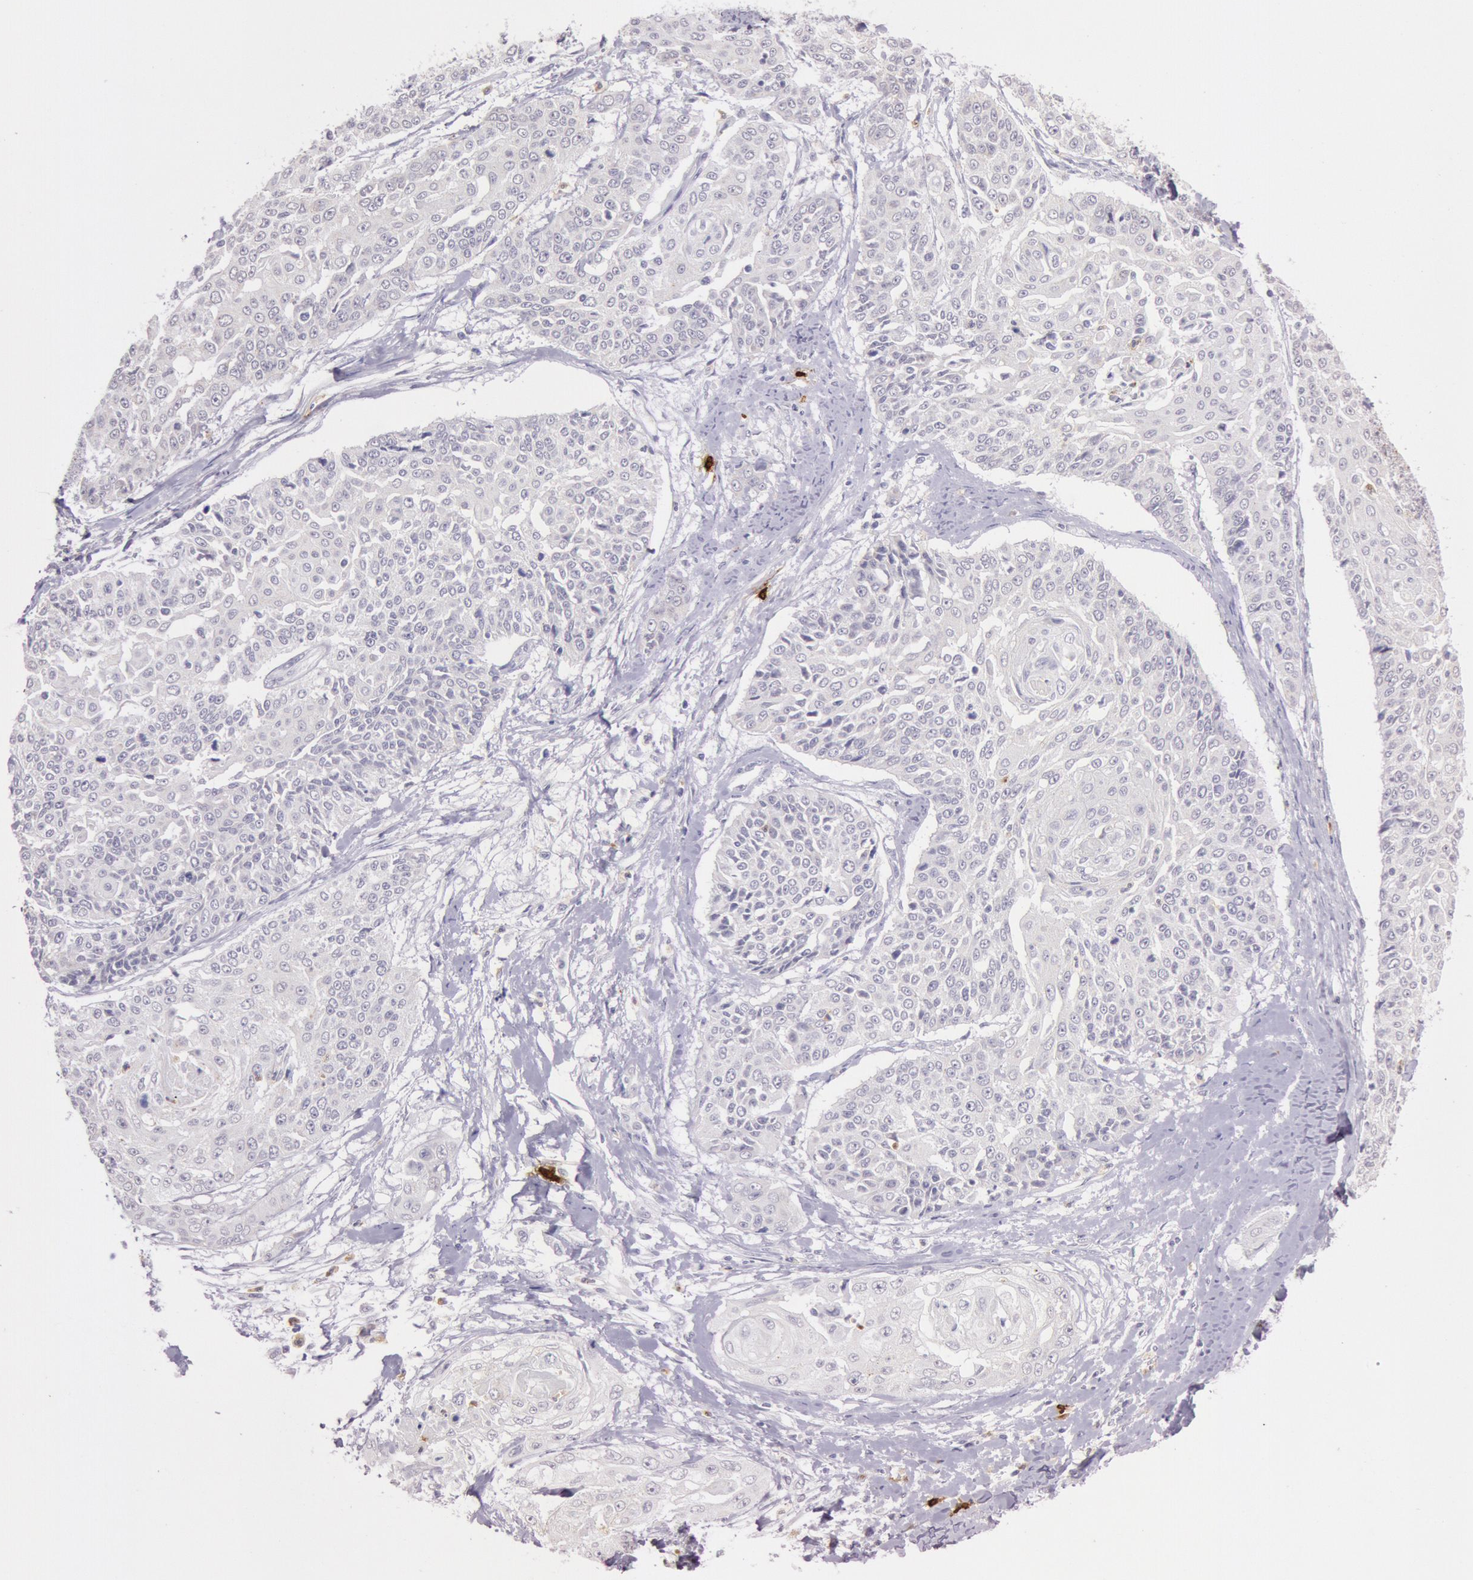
{"staining": {"intensity": "negative", "quantity": "none", "location": "none"}, "tissue": "cervical cancer", "cell_type": "Tumor cells", "image_type": "cancer", "snomed": [{"axis": "morphology", "description": "Squamous cell carcinoma, NOS"}, {"axis": "topography", "description": "Cervix"}], "caption": "High power microscopy photomicrograph of an immunohistochemistry (IHC) micrograph of cervical cancer, revealing no significant expression in tumor cells.", "gene": "KDM6A", "patient": {"sex": "female", "age": 64}}